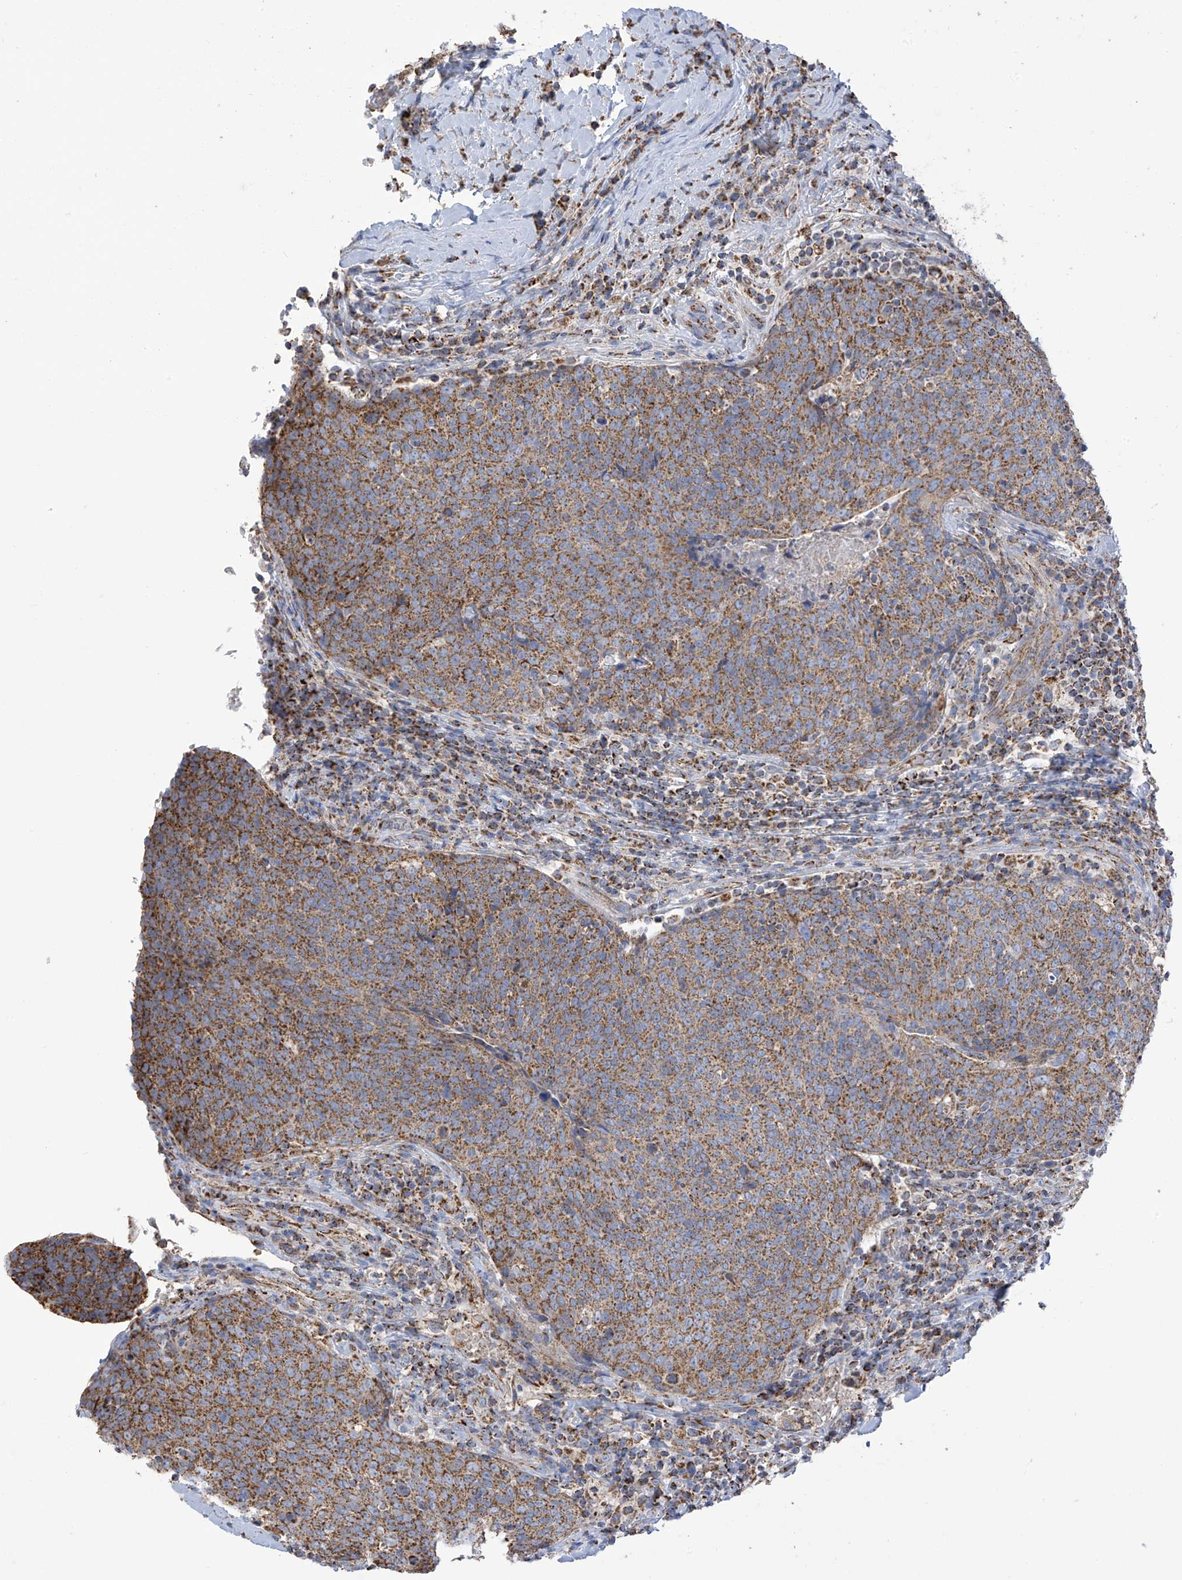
{"staining": {"intensity": "strong", "quantity": ">75%", "location": "cytoplasmic/membranous"}, "tissue": "head and neck cancer", "cell_type": "Tumor cells", "image_type": "cancer", "snomed": [{"axis": "morphology", "description": "Squamous cell carcinoma, NOS"}, {"axis": "morphology", "description": "Squamous cell carcinoma, metastatic, NOS"}, {"axis": "topography", "description": "Lymph node"}, {"axis": "topography", "description": "Head-Neck"}], "caption": "A brown stain highlights strong cytoplasmic/membranous staining of a protein in squamous cell carcinoma (head and neck) tumor cells.", "gene": "PNPT1", "patient": {"sex": "male", "age": 62}}